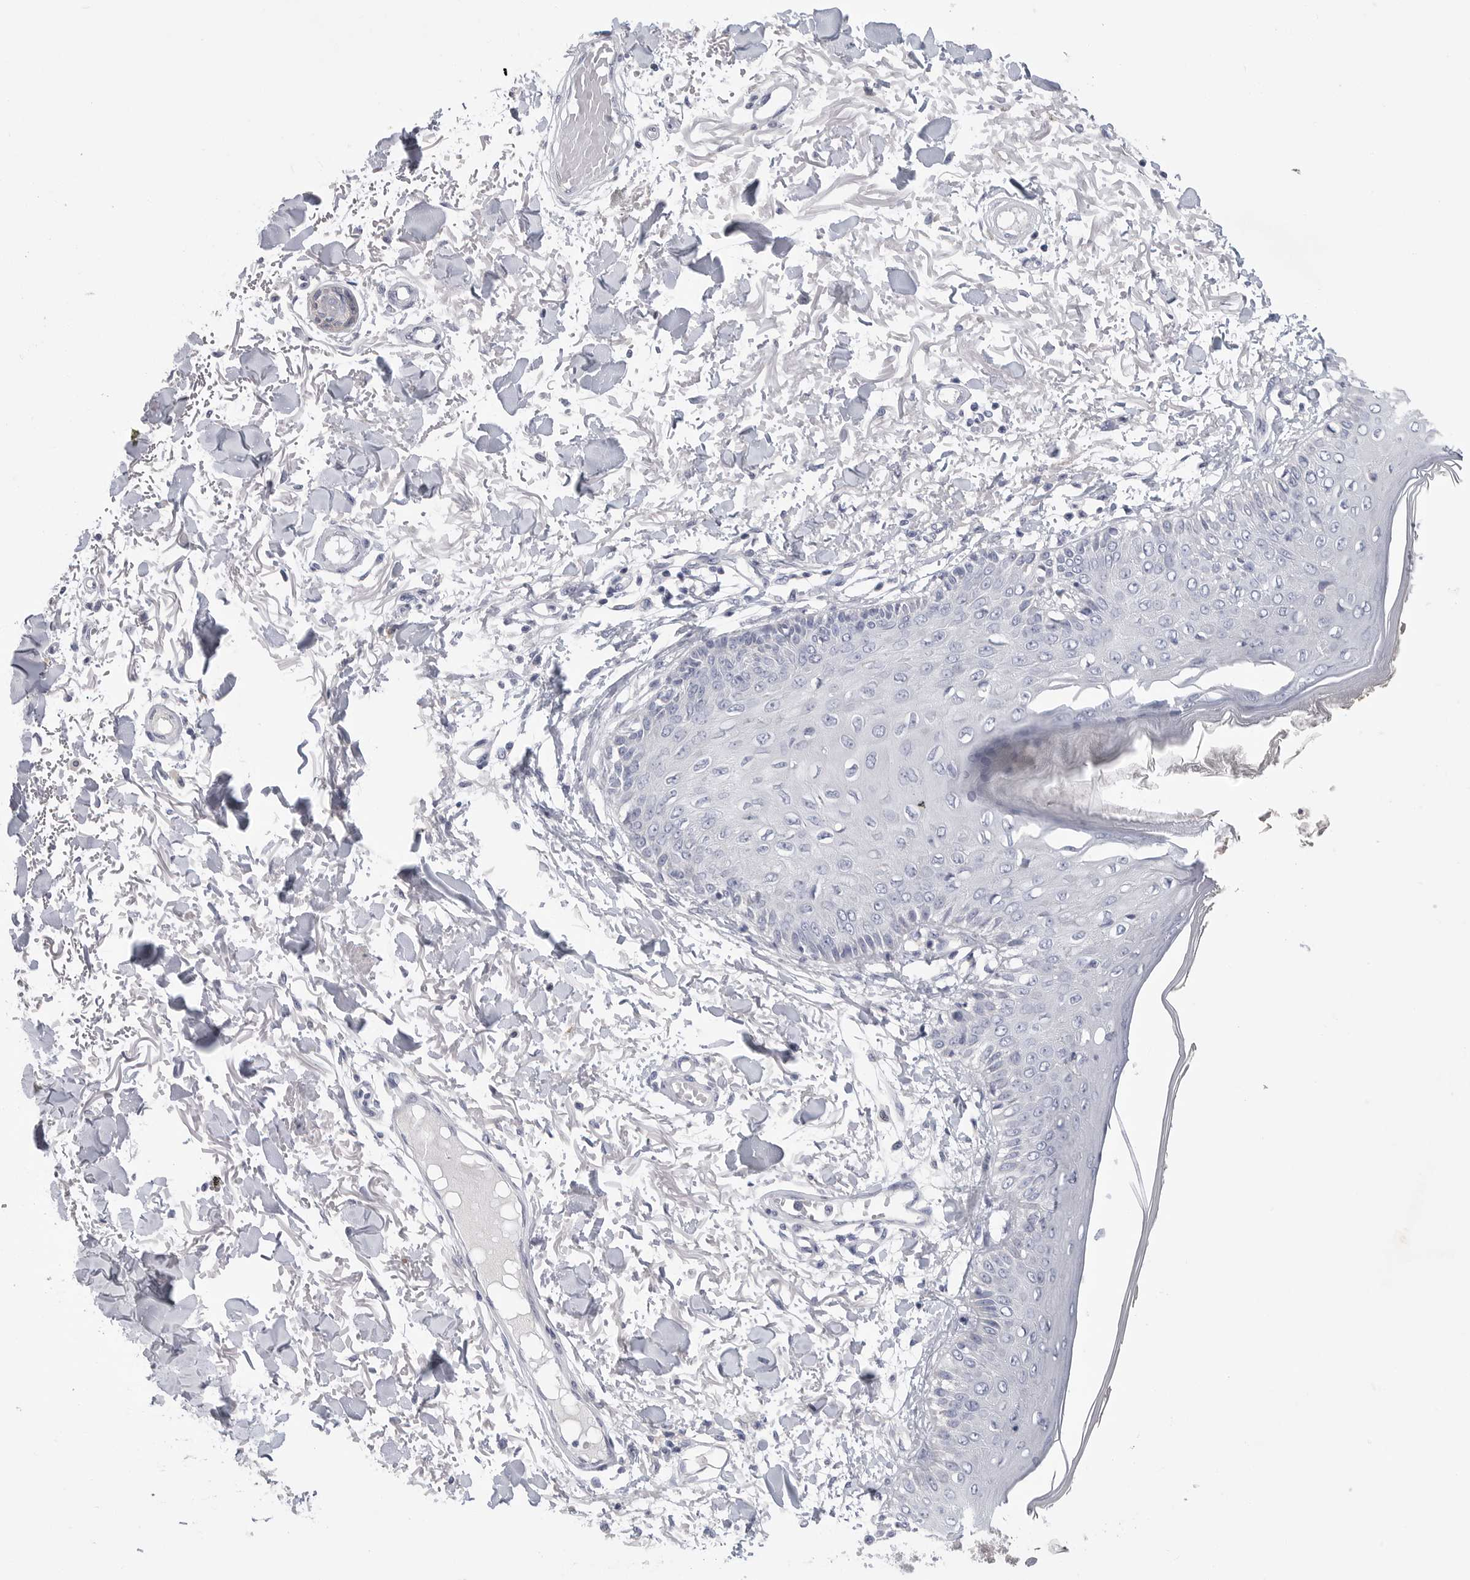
{"staining": {"intensity": "negative", "quantity": "none", "location": "none"}, "tissue": "skin", "cell_type": "Fibroblasts", "image_type": "normal", "snomed": [{"axis": "morphology", "description": "Normal tissue, NOS"}, {"axis": "morphology", "description": "Squamous cell carcinoma, NOS"}, {"axis": "topography", "description": "Skin"}, {"axis": "topography", "description": "Peripheral nerve tissue"}], "caption": "This is a histopathology image of IHC staining of benign skin, which shows no positivity in fibroblasts. (DAB (3,3'-diaminobenzidine) immunohistochemistry (IHC) visualized using brightfield microscopy, high magnification).", "gene": "CAMK2B", "patient": {"sex": "male", "age": 83}}